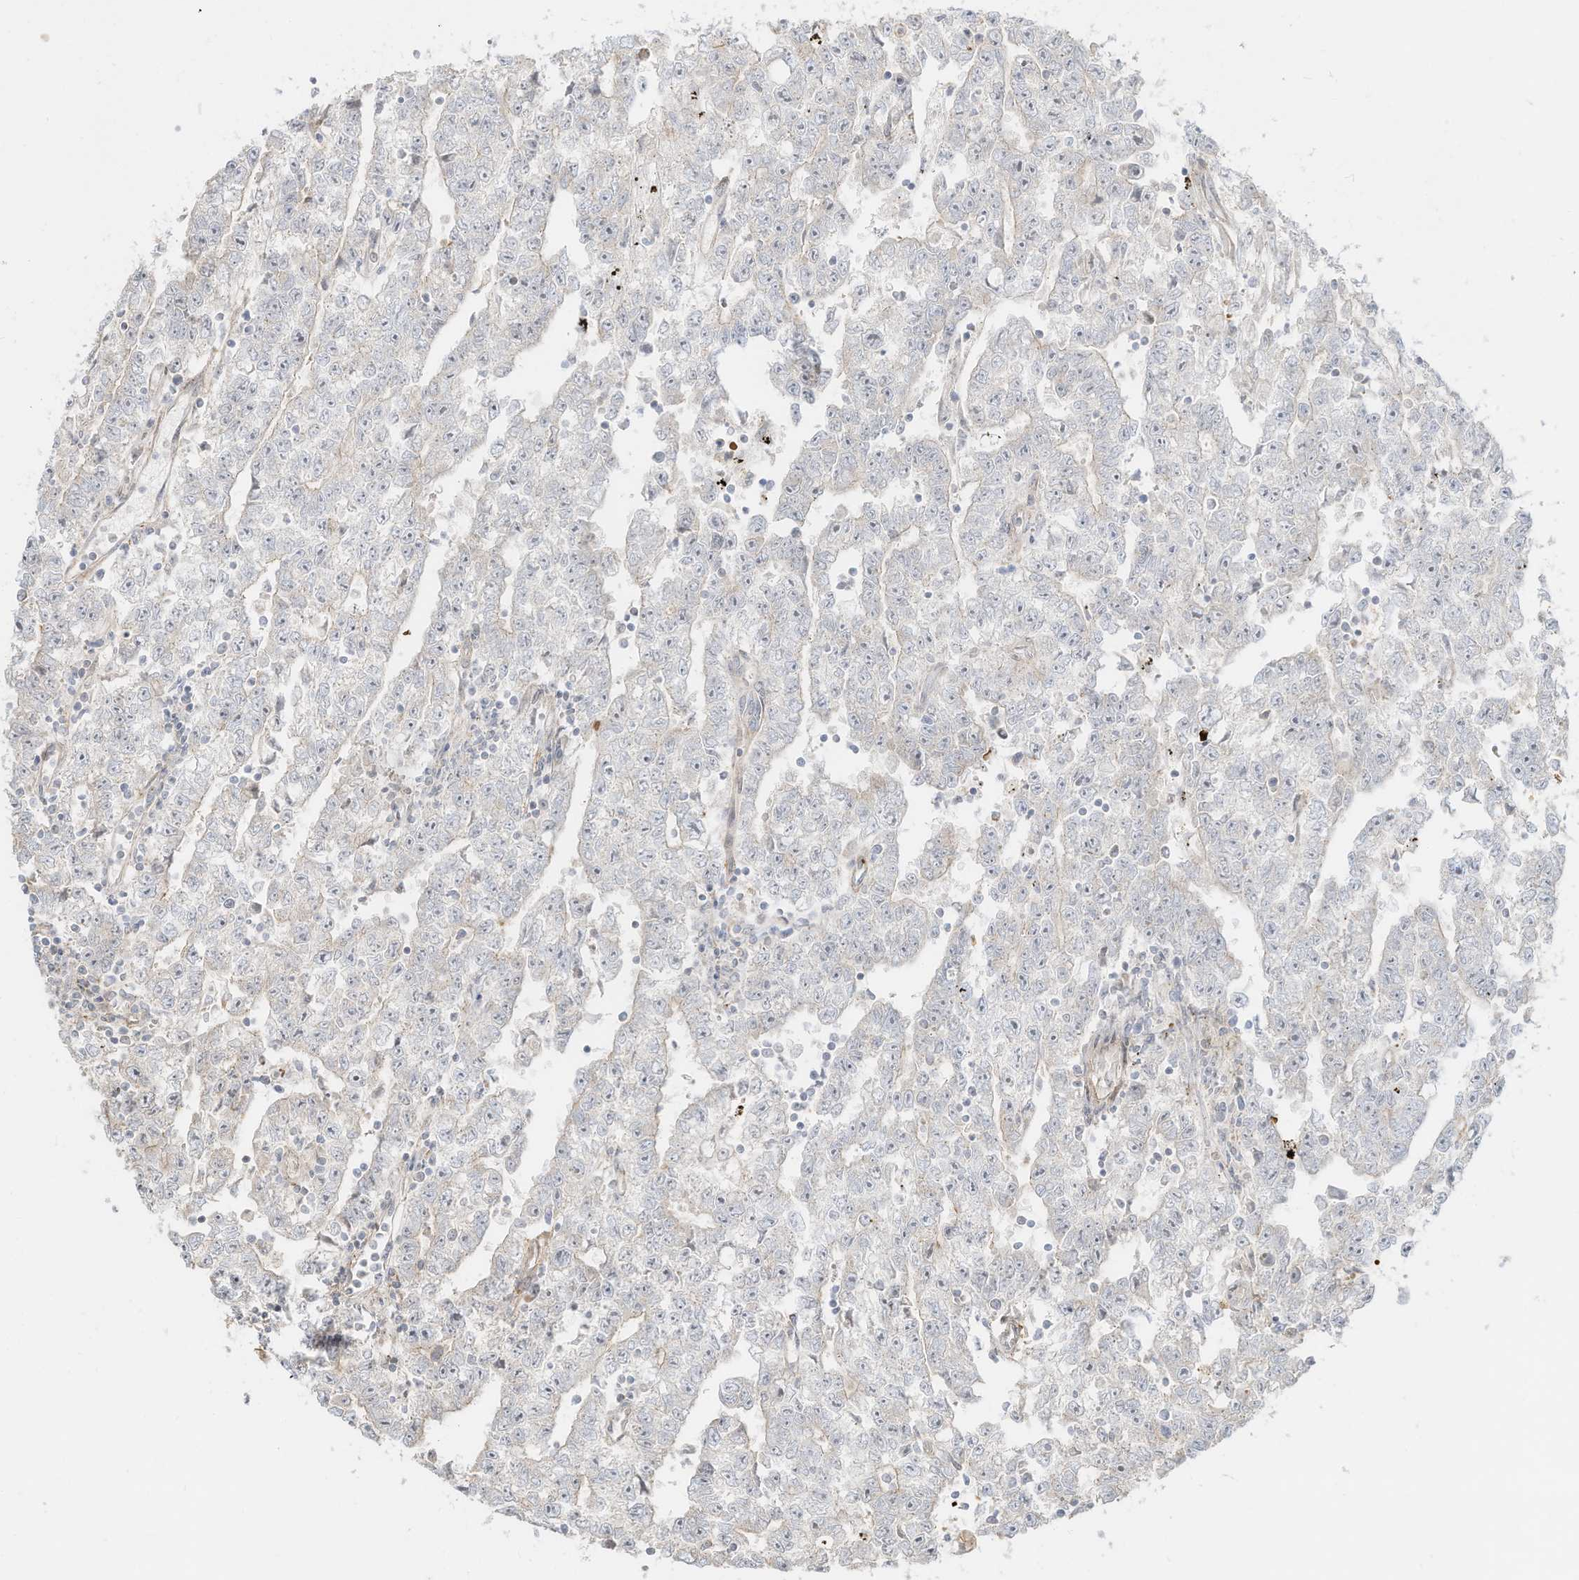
{"staining": {"intensity": "negative", "quantity": "none", "location": "none"}, "tissue": "testis cancer", "cell_type": "Tumor cells", "image_type": "cancer", "snomed": [{"axis": "morphology", "description": "Carcinoma, Embryonal, NOS"}, {"axis": "topography", "description": "Testis"}], "caption": "High power microscopy image of an immunohistochemistry (IHC) image of testis cancer, revealing no significant expression in tumor cells.", "gene": "OFD1", "patient": {"sex": "male", "age": 25}}